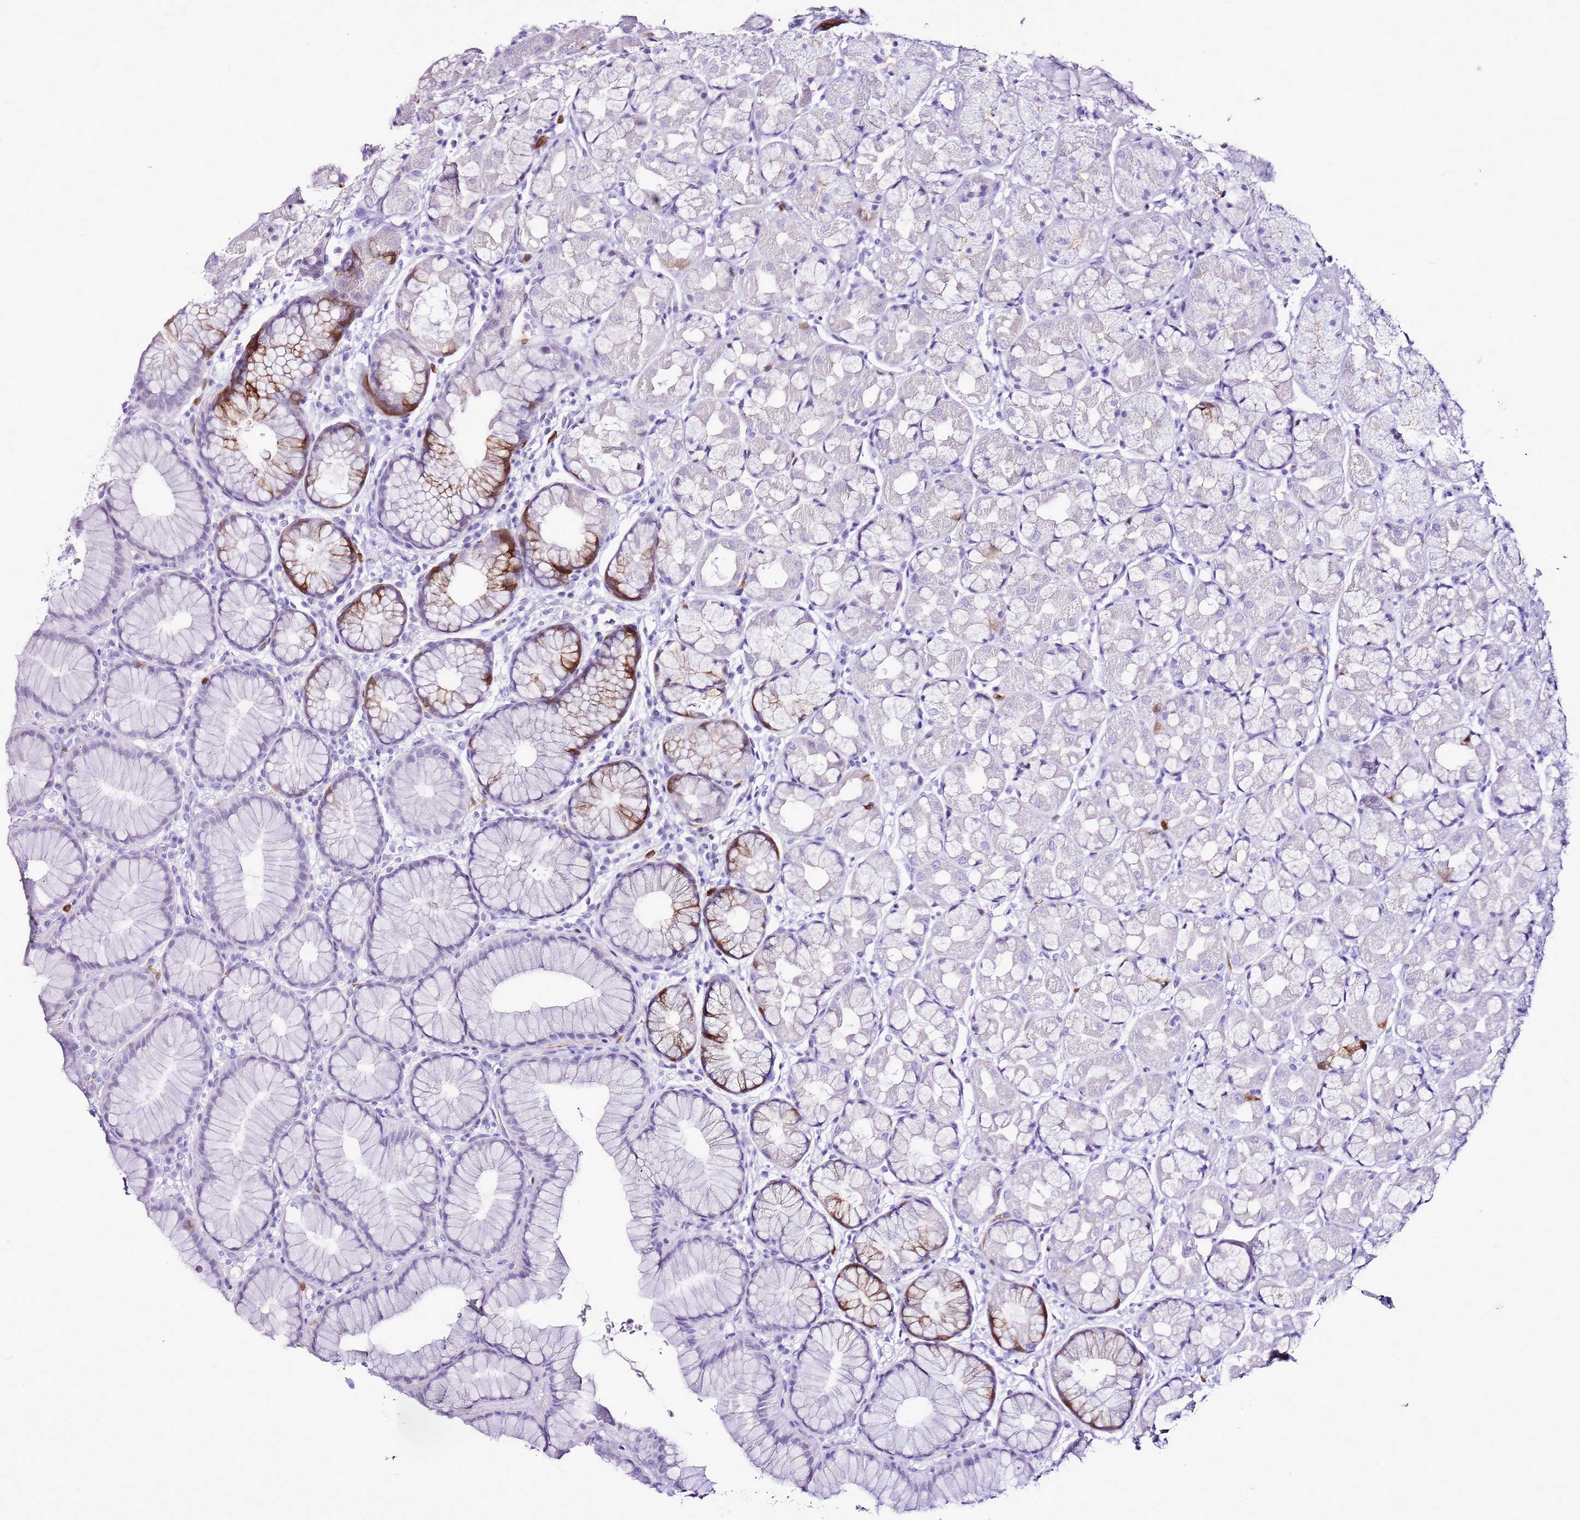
{"staining": {"intensity": "strong", "quantity": "<25%", "location": "cytoplasmic/membranous"}, "tissue": "stomach", "cell_type": "Glandular cells", "image_type": "normal", "snomed": [{"axis": "morphology", "description": "Normal tissue, NOS"}, {"axis": "topography", "description": "Stomach"}], "caption": "Brown immunohistochemical staining in unremarkable human stomach shows strong cytoplasmic/membranous expression in approximately <25% of glandular cells.", "gene": "SPC25", "patient": {"sex": "male", "age": 57}}